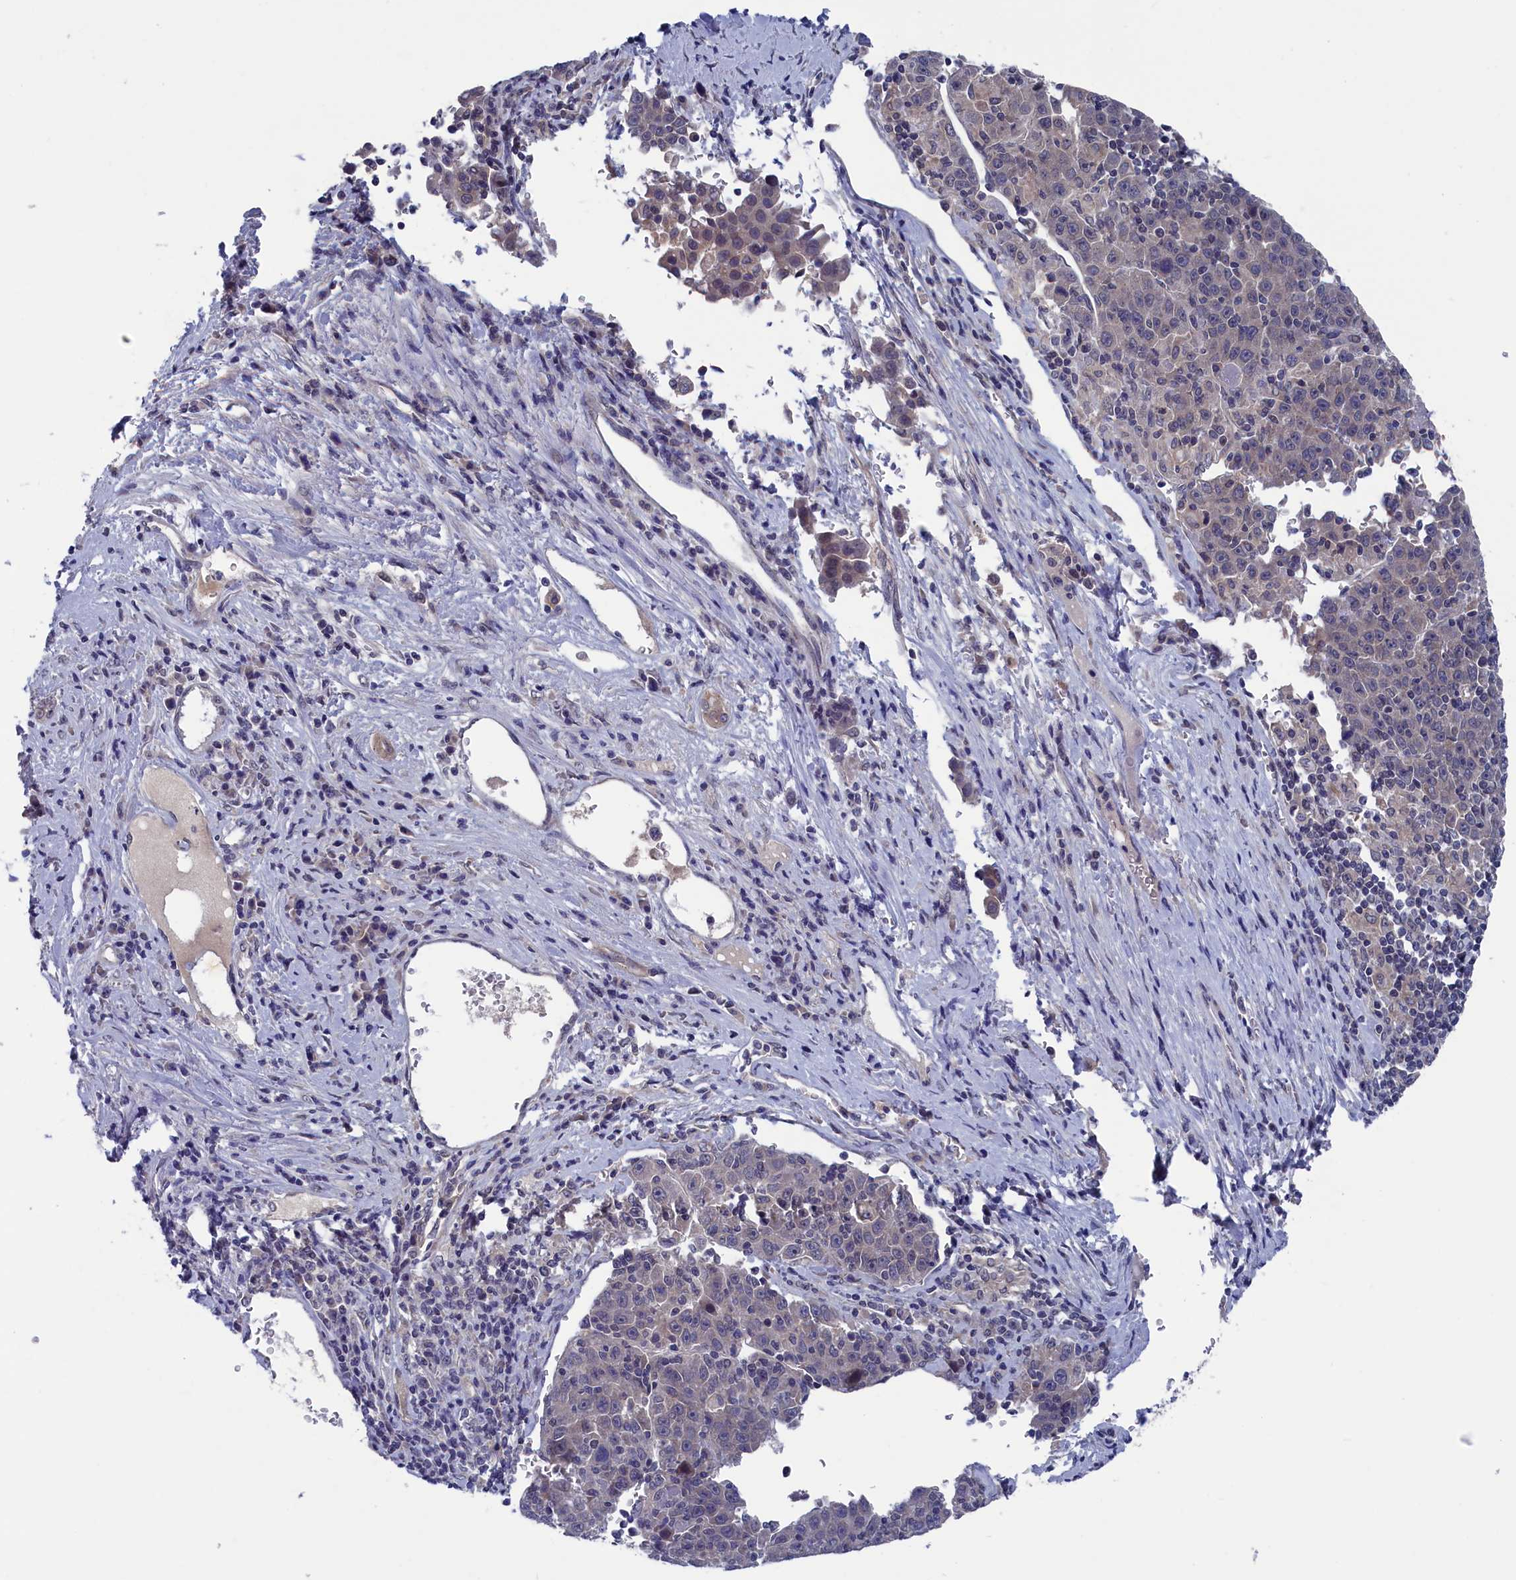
{"staining": {"intensity": "weak", "quantity": "<25%", "location": "cytoplasmic/membranous"}, "tissue": "liver cancer", "cell_type": "Tumor cells", "image_type": "cancer", "snomed": [{"axis": "morphology", "description": "Carcinoma, Hepatocellular, NOS"}, {"axis": "topography", "description": "Liver"}], "caption": "Liver cancer stained for a protein using immunohistochemistry (IHC) exhibits no staining tumor cells.", "gene": "SPATA13", "patient": {"sex": "female", "age": 53}}